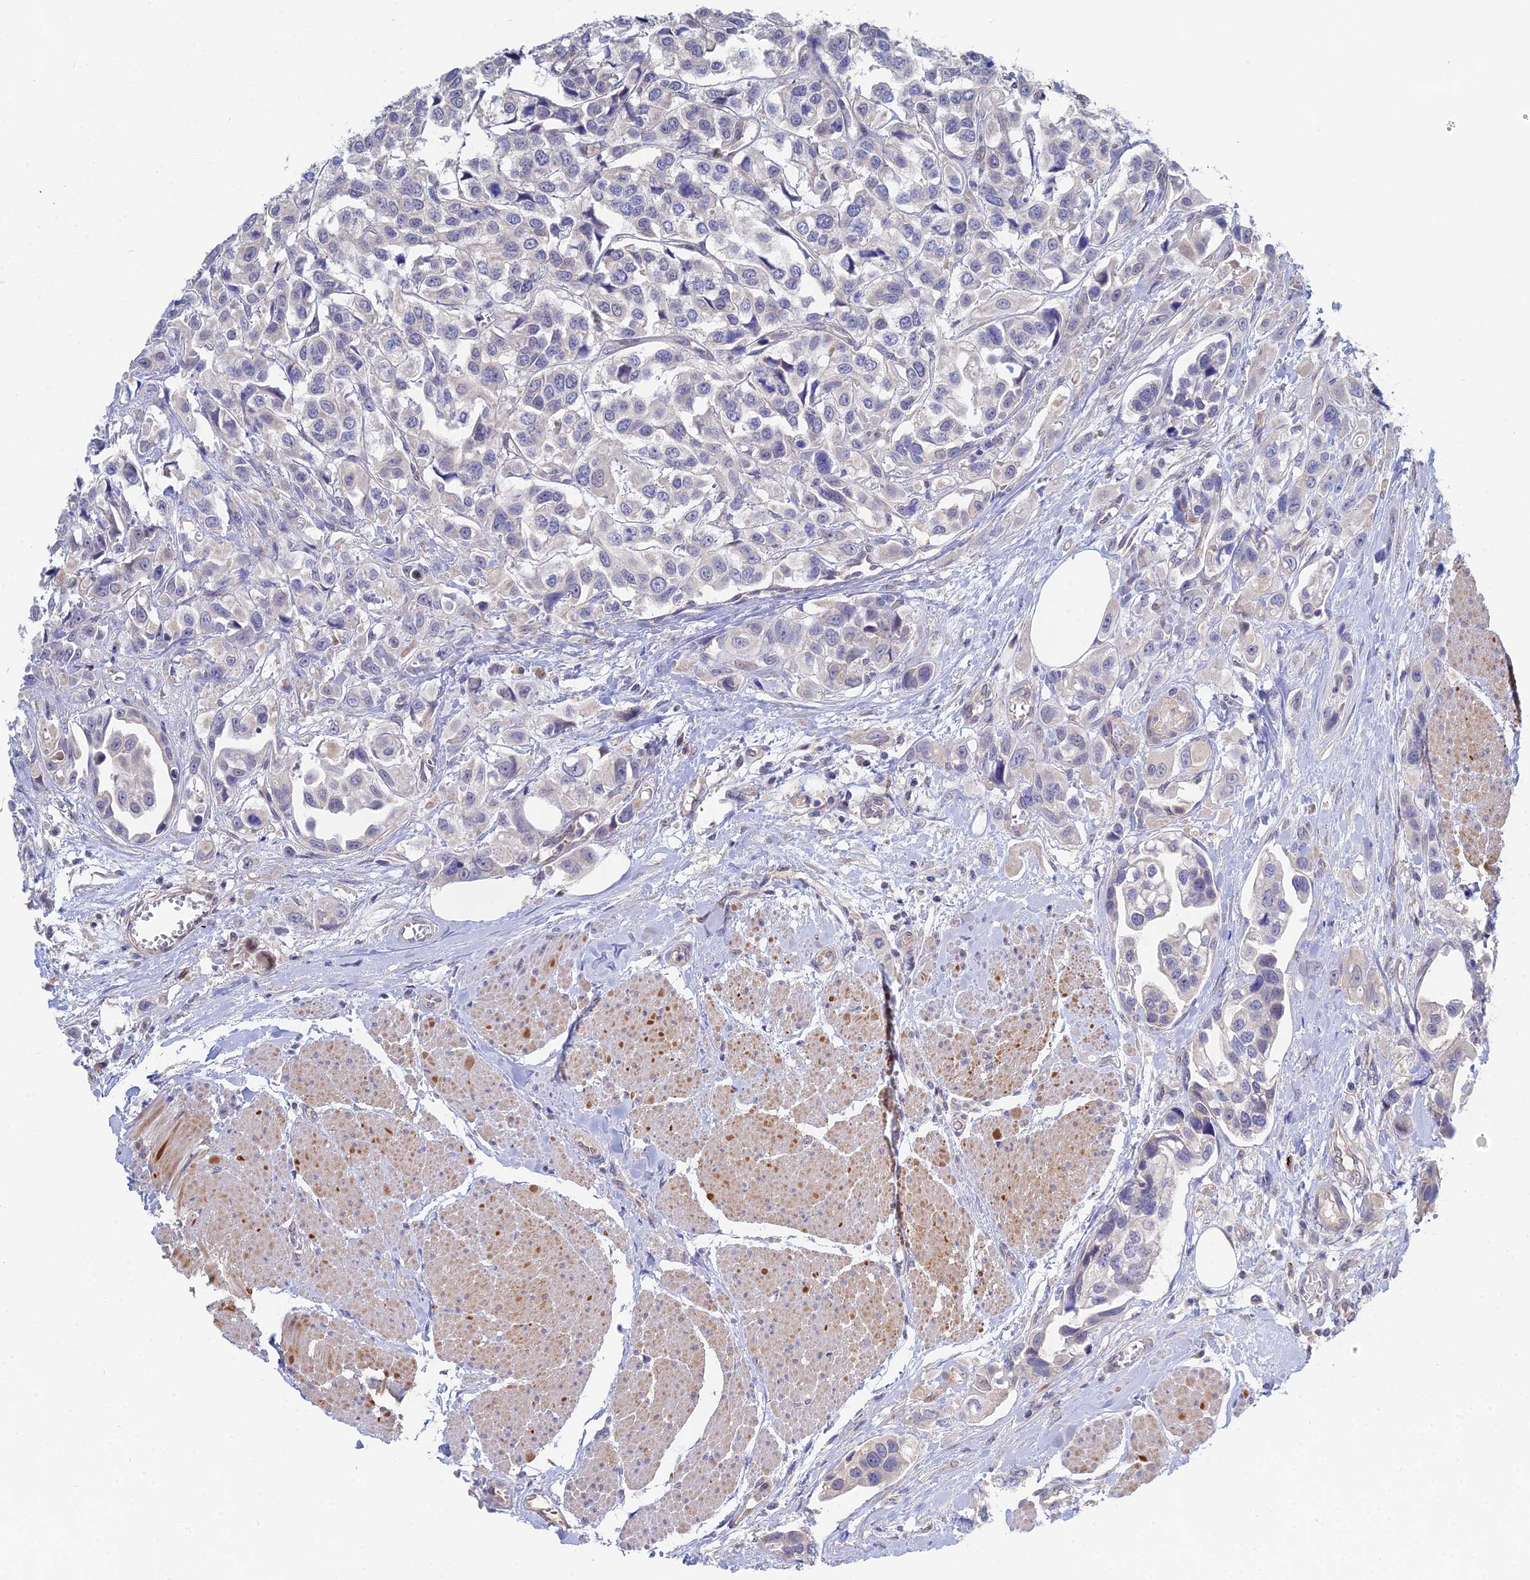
{"staining": {"intensity": "negative", "quantity": "none", "location": "none"}, "tissue": "urothelial cancer", "cell_type": "Tumor cells", "image_type": "cancer", "snomed": [{"axis": "morphology", "description": "Urothelial carcinoma, High grade"}, {"axis": "topography", "description": "Urinary bladder"}], "caption": "An IHC micrograph of high-grade urothelial carcinoma is shown. There is no staining in tumor cells of high-grade urothelial carcinoma. The staining was performed using DAB (3,3'-diaminobenzidine) to visualize the protein expression in brown, while the nuclei were stained in blue with hematoxylin (Magnification: 20x).", "gene": "DNAH14", "patient": {"sex": "male", "age": 67}}